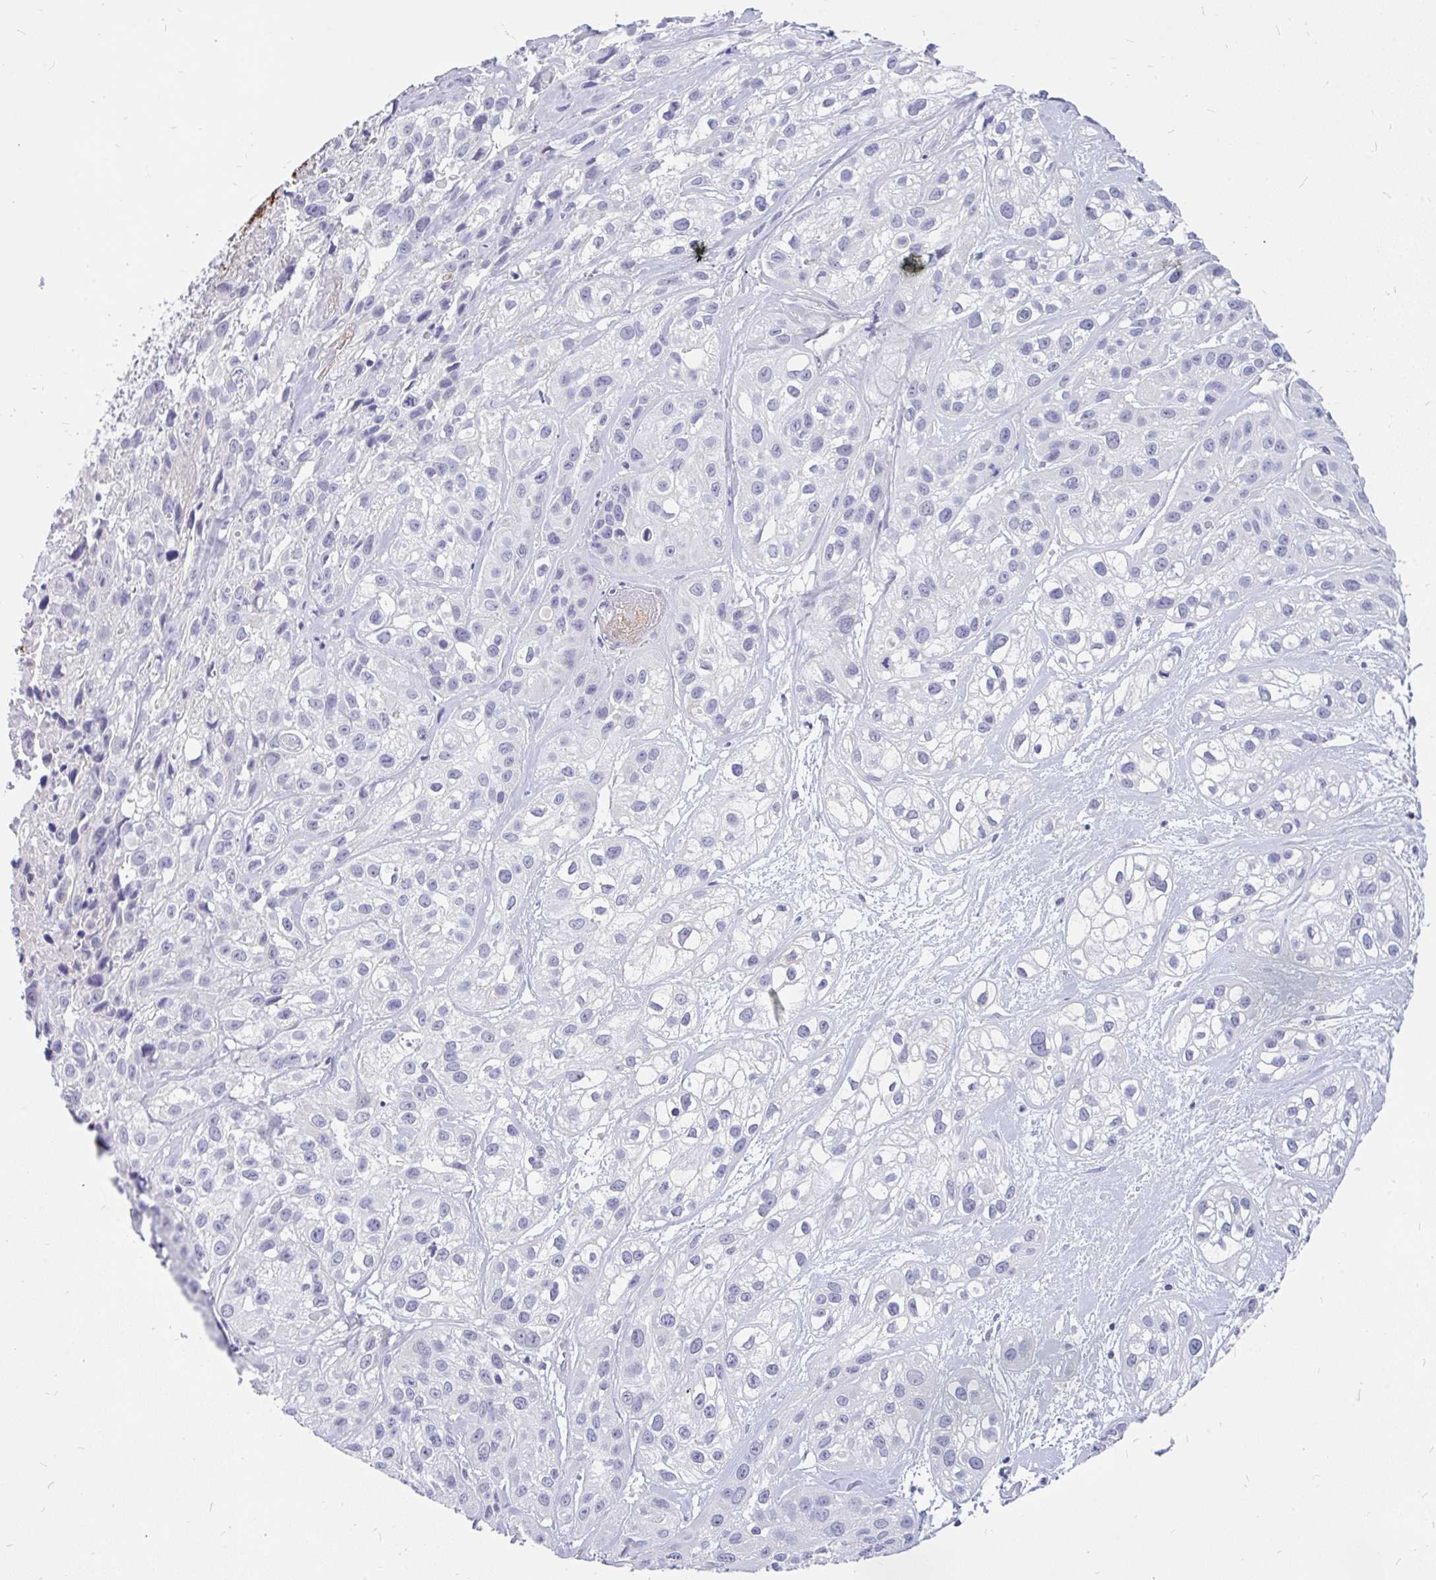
{"staining": {"intensity": "negative", "quantity": "none", "location": "none"}, "tissue": "skin cancer", "cell_type": "Tumor cells", "image_type": "cancer", "snomed": [{"axis": "morphology", "description": "Squamous cell carcinoma, NOS"}, {"axis": "topography", "description": "Skin"}], "caption": "IHC of human squamous cell carcinoma (skin) displays no staining in tumor cells. (DAB (3,3'-diaminobenzidine) IHC visualized using brightfield microscopy, high magnification).", "gene": "INTS5", "patient": {"sex": "male", "age": 82}}